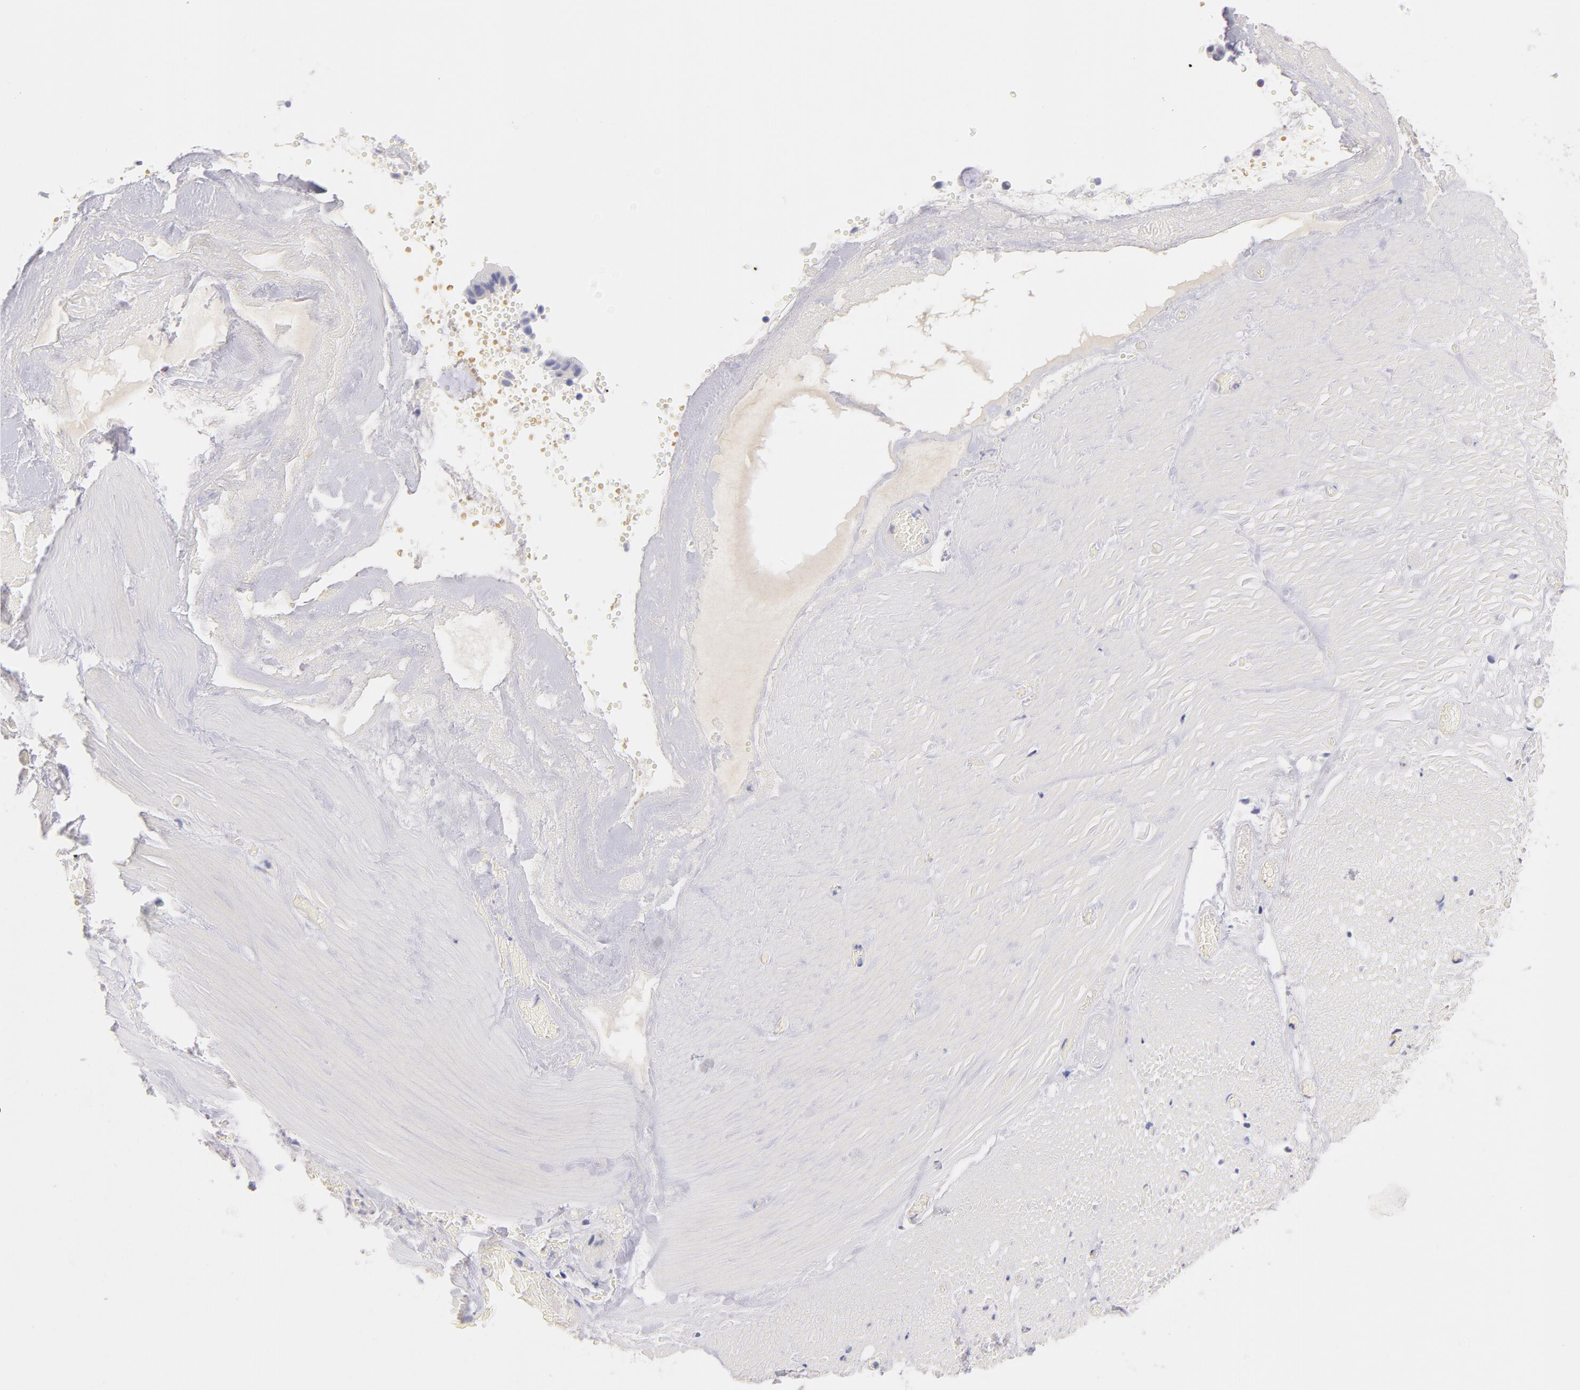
{"staining": {"intensity": "negative", "quantity": "none", "location": "none"}, "tissue": "smooth muscle", "cell_type": "Smooth muscle cells", "image_type": "normal", "snomed": [{"axis": "morphology", "description": "Normal tissue, NOS"}, {"axis": "topography", "description": "Duodenum"}], "caption": "Smooth muscle cells show no significant expression in unremarkable smooth muscle. (DAB immunohistochemistry (IHC), high magnification).", "gene": "CD44", "patient": {"sex": "male", "age": 63}}